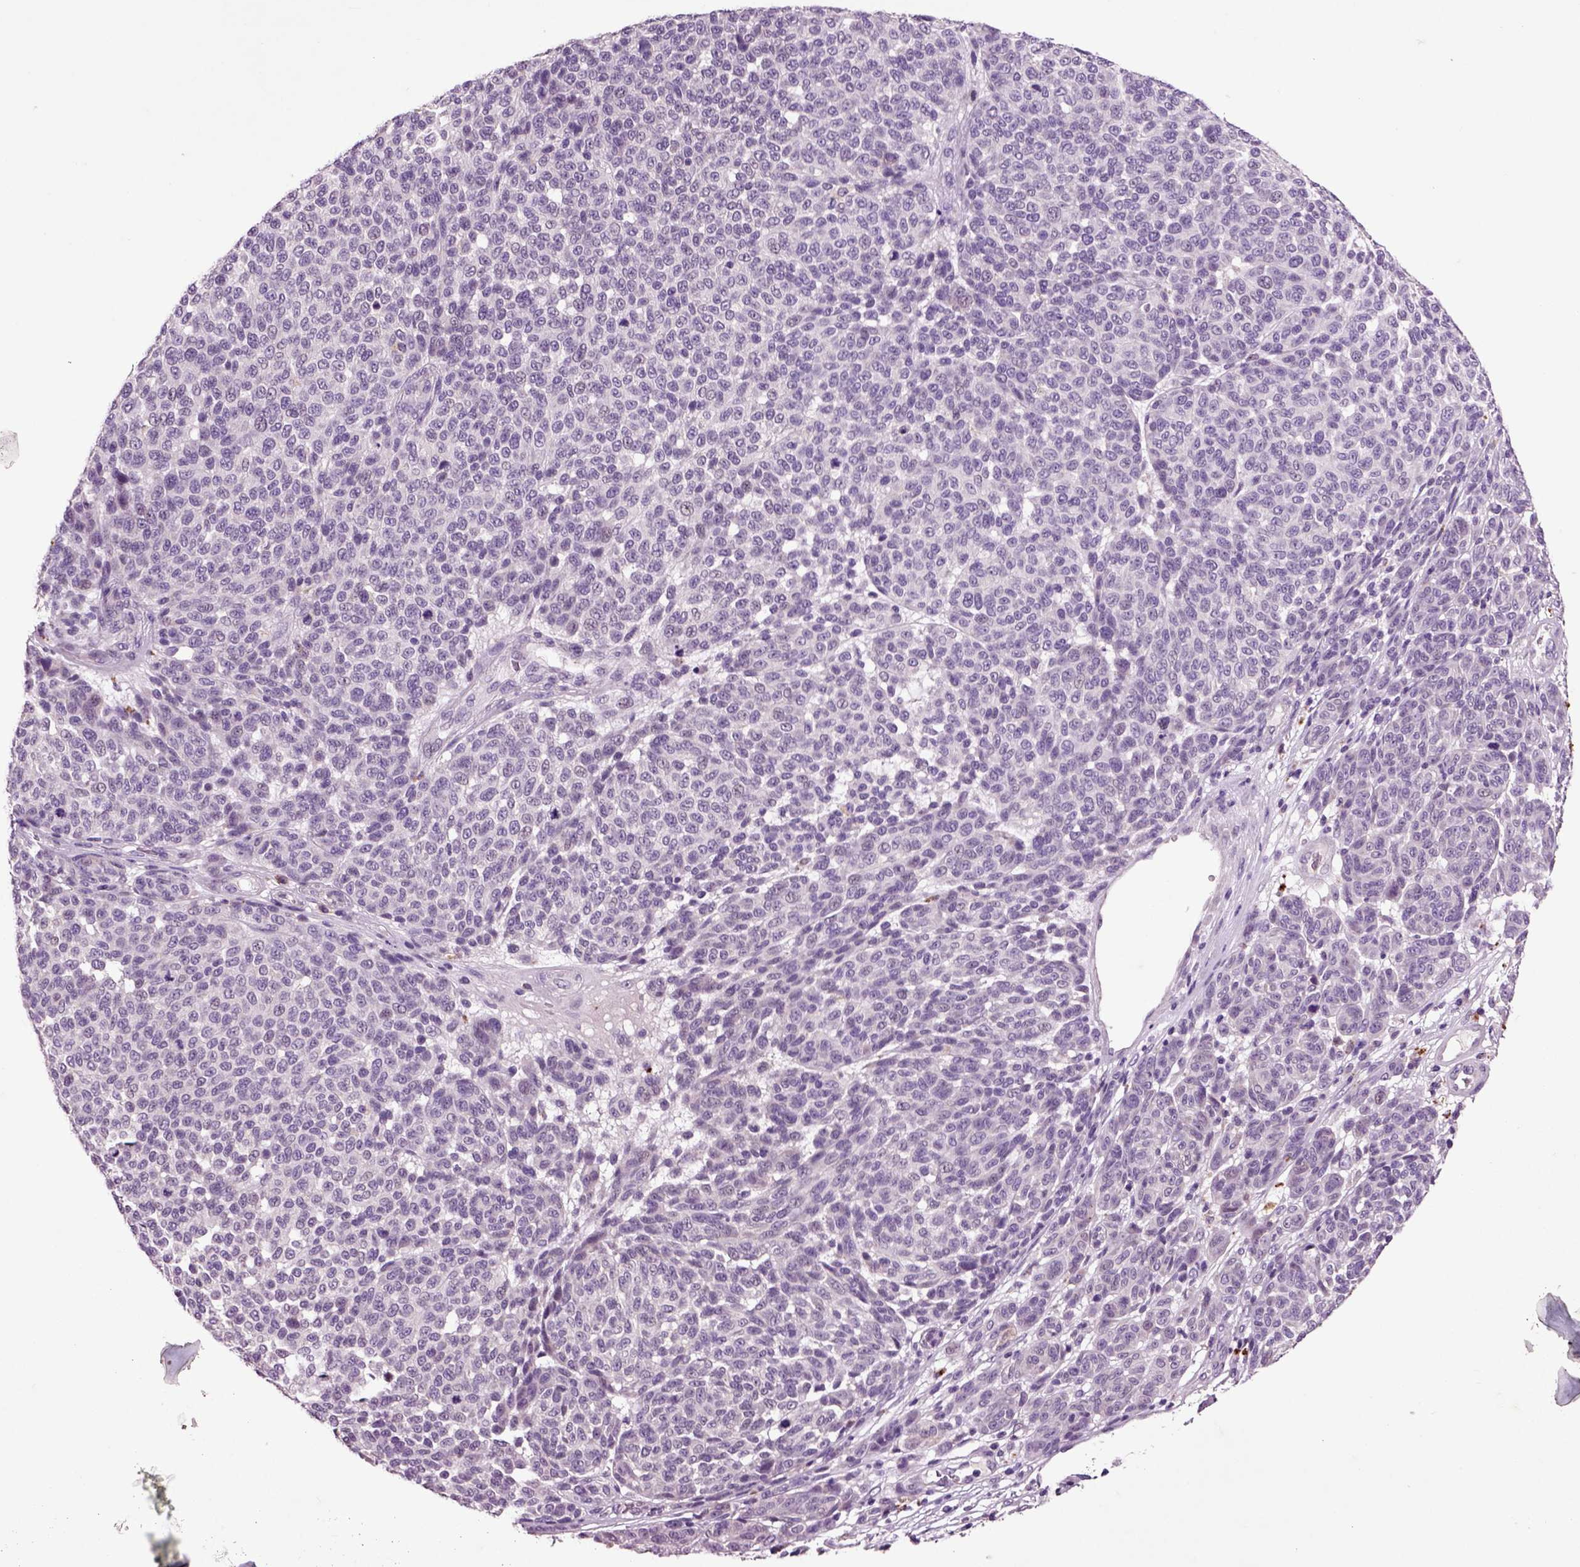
{"staining": {"intensity": "negative", "quantity": "none", "location": "none"}, "tissue": "melanoma", "cell_type": "Tumor cells", "image_type": "cancer", "snomed": [{"axis": "morphology", "description": "Malignant melanoma, NOS"}, {"axis": "topography", "description": "Skin"}], "caption": "This photomicrograph is of melanoma stained with immunohistochemistry (IHC) to label a protein in brown with the nuclei are counter-stained blue. There is no expression in tumor cells. (DAB (3,3'-diaminobenzidine) immunohistochemistry visualized using brightfield microscopy, high magnification).", "gene": "CRHR1", "patient": {"sex": "male", "age": 59}}